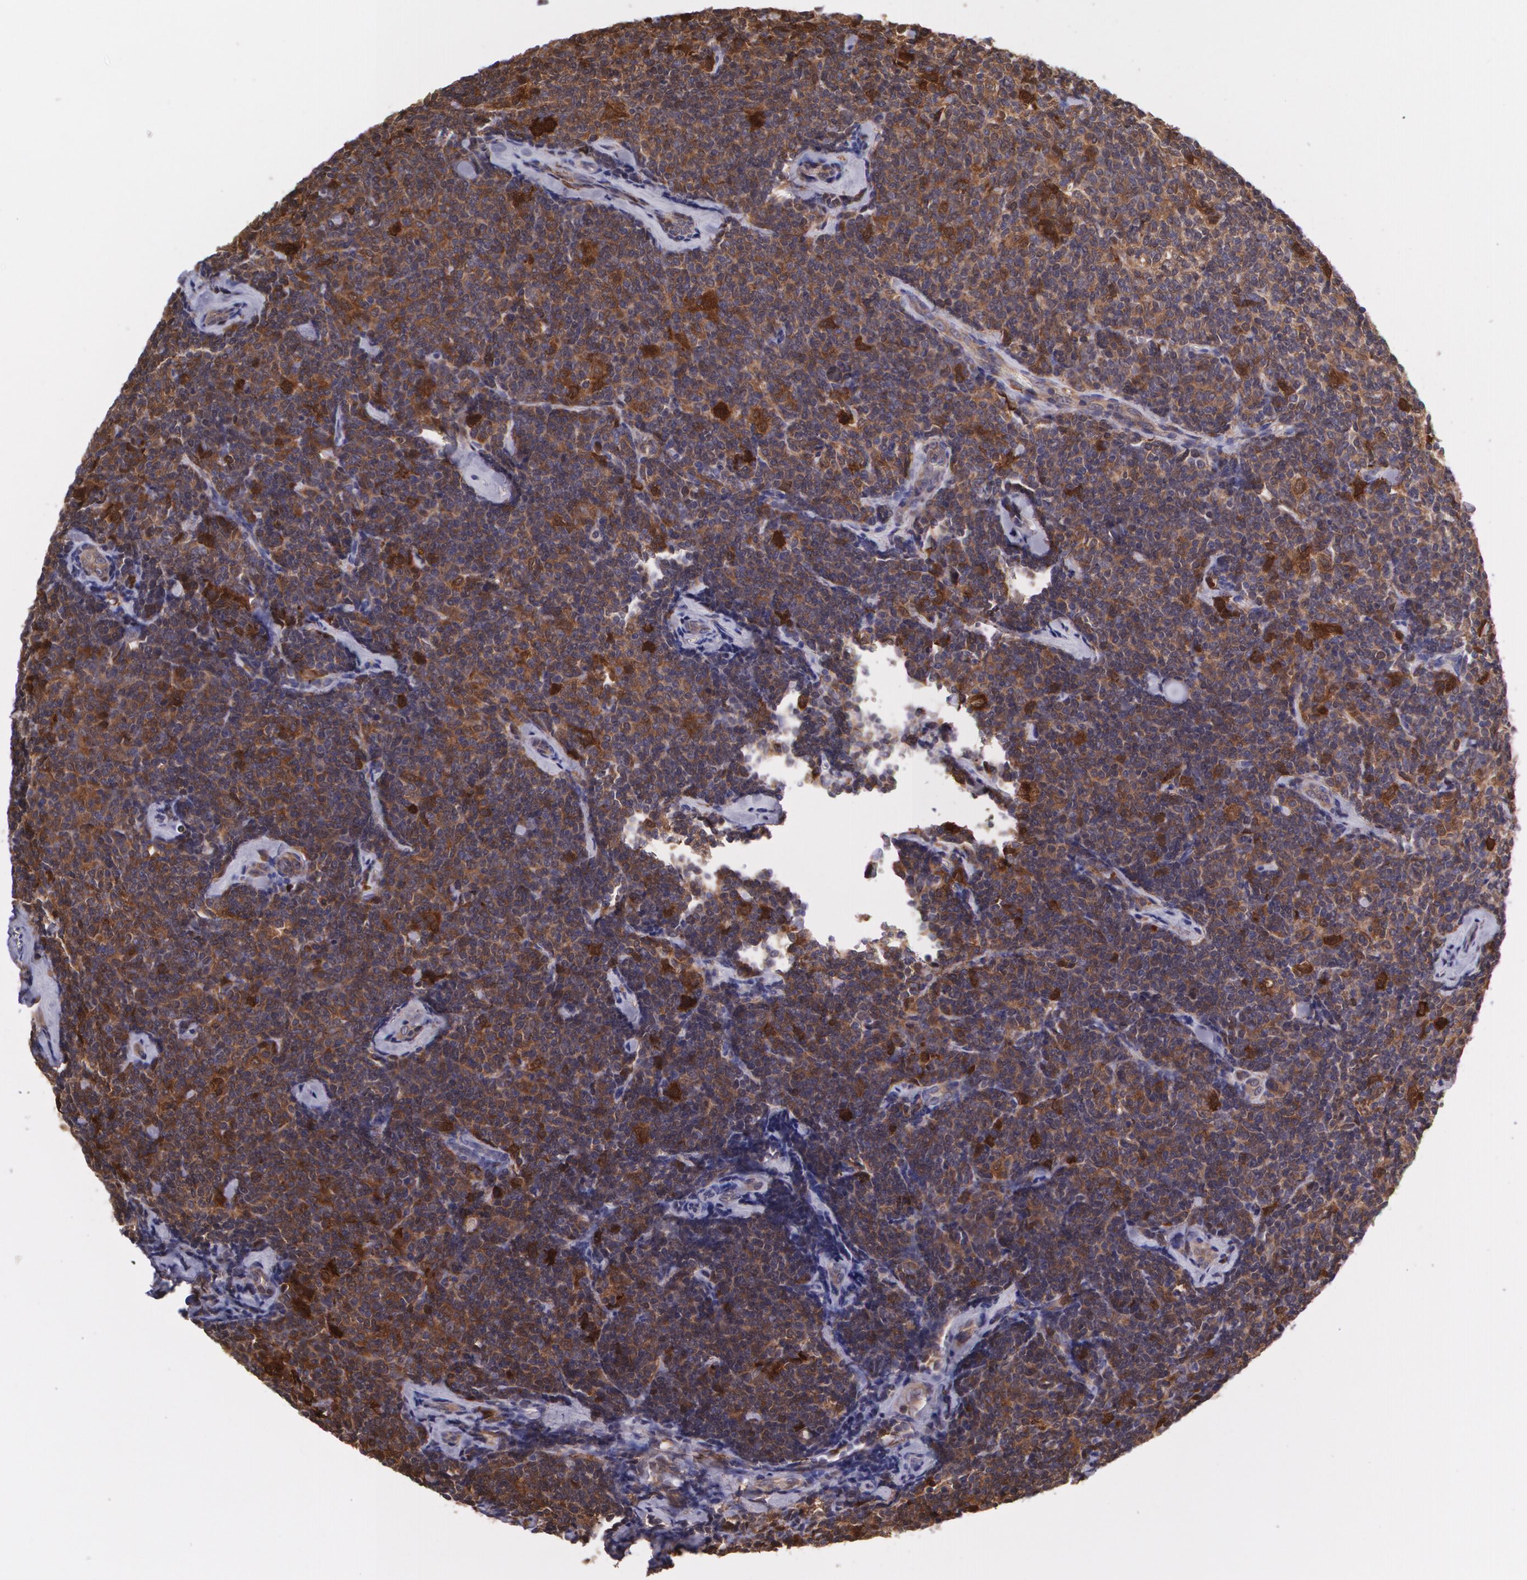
{"staining": {"intensity": "strong", "quantity": ">75%", "location": "cytoplasmic/membranous"}, "tissue": "lymphoma", "cell_type": "Tumor cells", "image_type": "cancer", "snomed": [{"axis": "morphology", "description": "Malignant lymphoma, non-Hodgkin's type, Low grade"}, {"axis": "topography", "description": "Lymph node"}], "caption": "An immunohistochemistry photomicrograph of tumor tissue is shown. Protein staining in brown shows strong cytoplasmic/membranous positivity in malignant lymphoma, non-Hodgkin's type (low-grade) within tumor cells.", "gene": "HSPH1", "patient": {"sex": "female", "age": 56}}